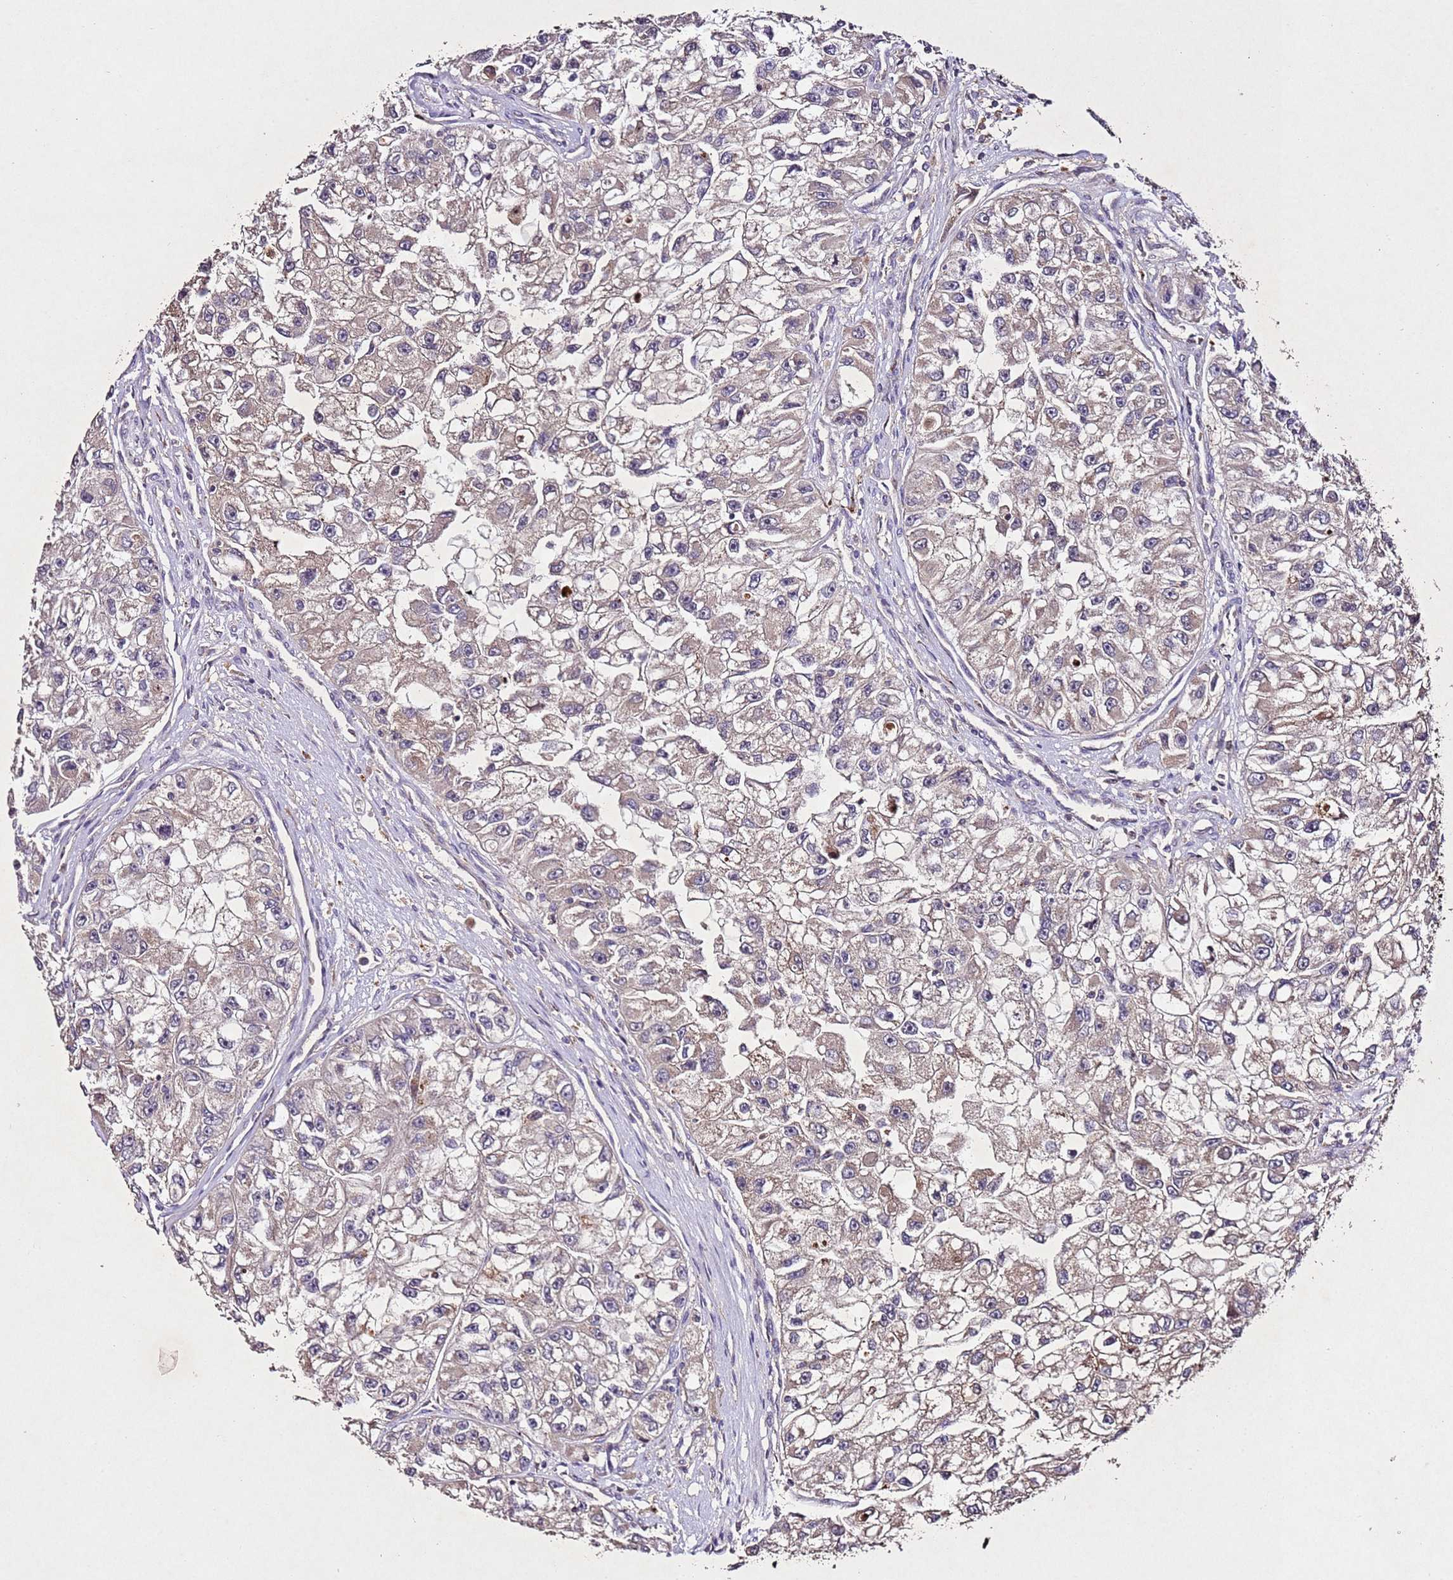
{"staining": {"intensity": "weak", "quantity": ">75%", "location": "cytoplasmic/membranous"}, "tissue": "renal cancer", "cell_type": "Tumor cells", "image_type": "cancer", "snomed": [{"axis": "morphology", "description": "Adenocarcinoma, NOS"}, {"axis": "topography", "description": "Kidney"}], "caption": "Protein expression by IHC demonstrates weak cytoplasmic/membranous staining in approximately >75% of tumor cells in renal cancer (adenocarcinoma).", "gene": "PTMA", "patient": {"sex": "male", "age": 63}}